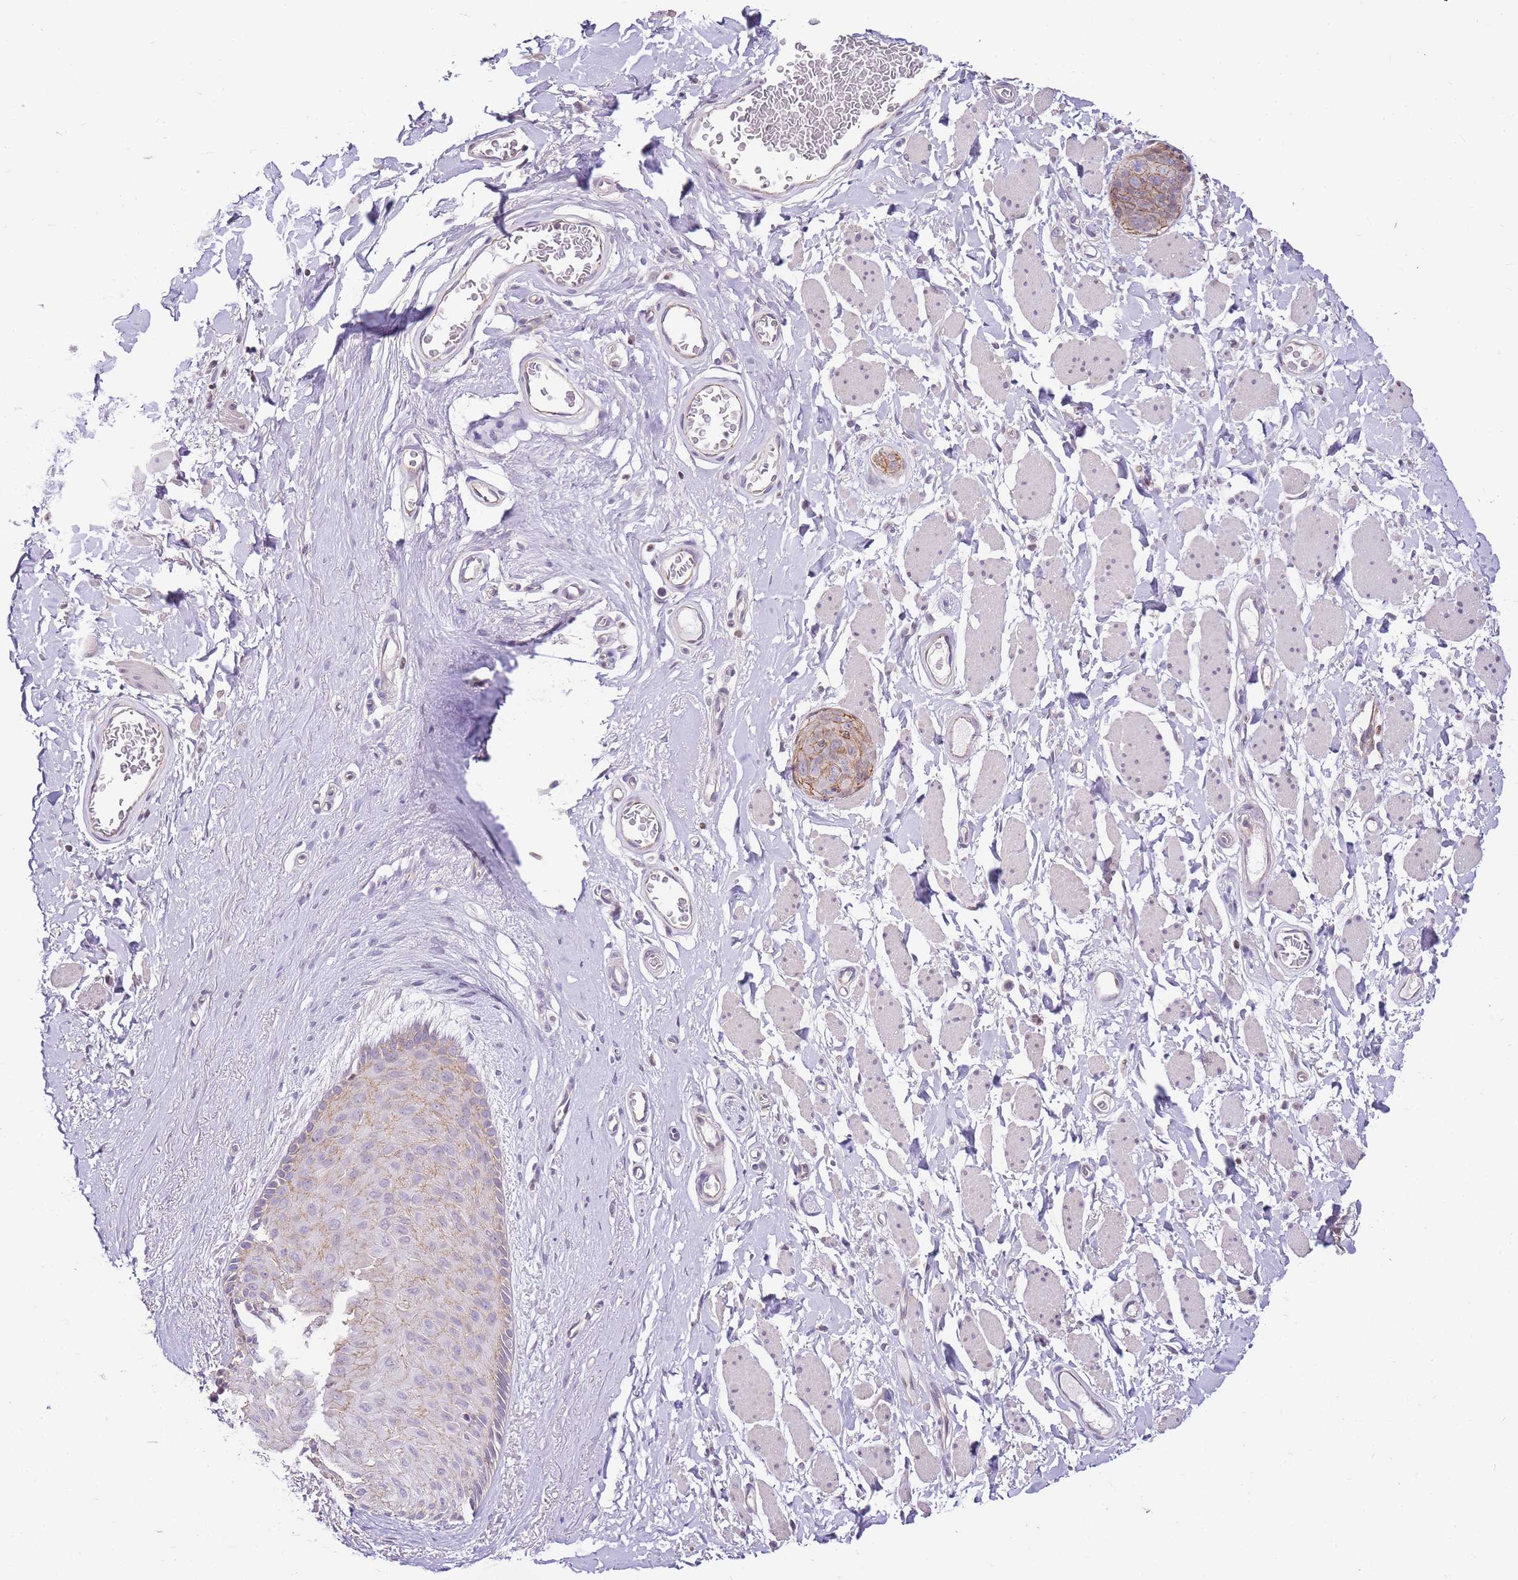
{"staining": {"intensity": "weak", "quantity": "25%-75%", "location": "cytoplasmic/membranous,nuclear"}, "tissue": "skin cancer", "cell_type": "Tumor cells", "image_type": "cancer", "snomed": [{"axis": "morphology", "description": "Squamous cell carcinoma, NOS"}, {"axis": "topography", "description": "Skin"}, {"axis": "topography", "description": "Vulva"}], "caption": "Skin squamous cell carcinoma stained with a brown dye exhibits weak cytoplasmic/membranous and nuclear positive positivity in approximately 25%-75% of tumor cells.", "gene": "CLBA1", "patient": {"sex": "female", "age": 85}}